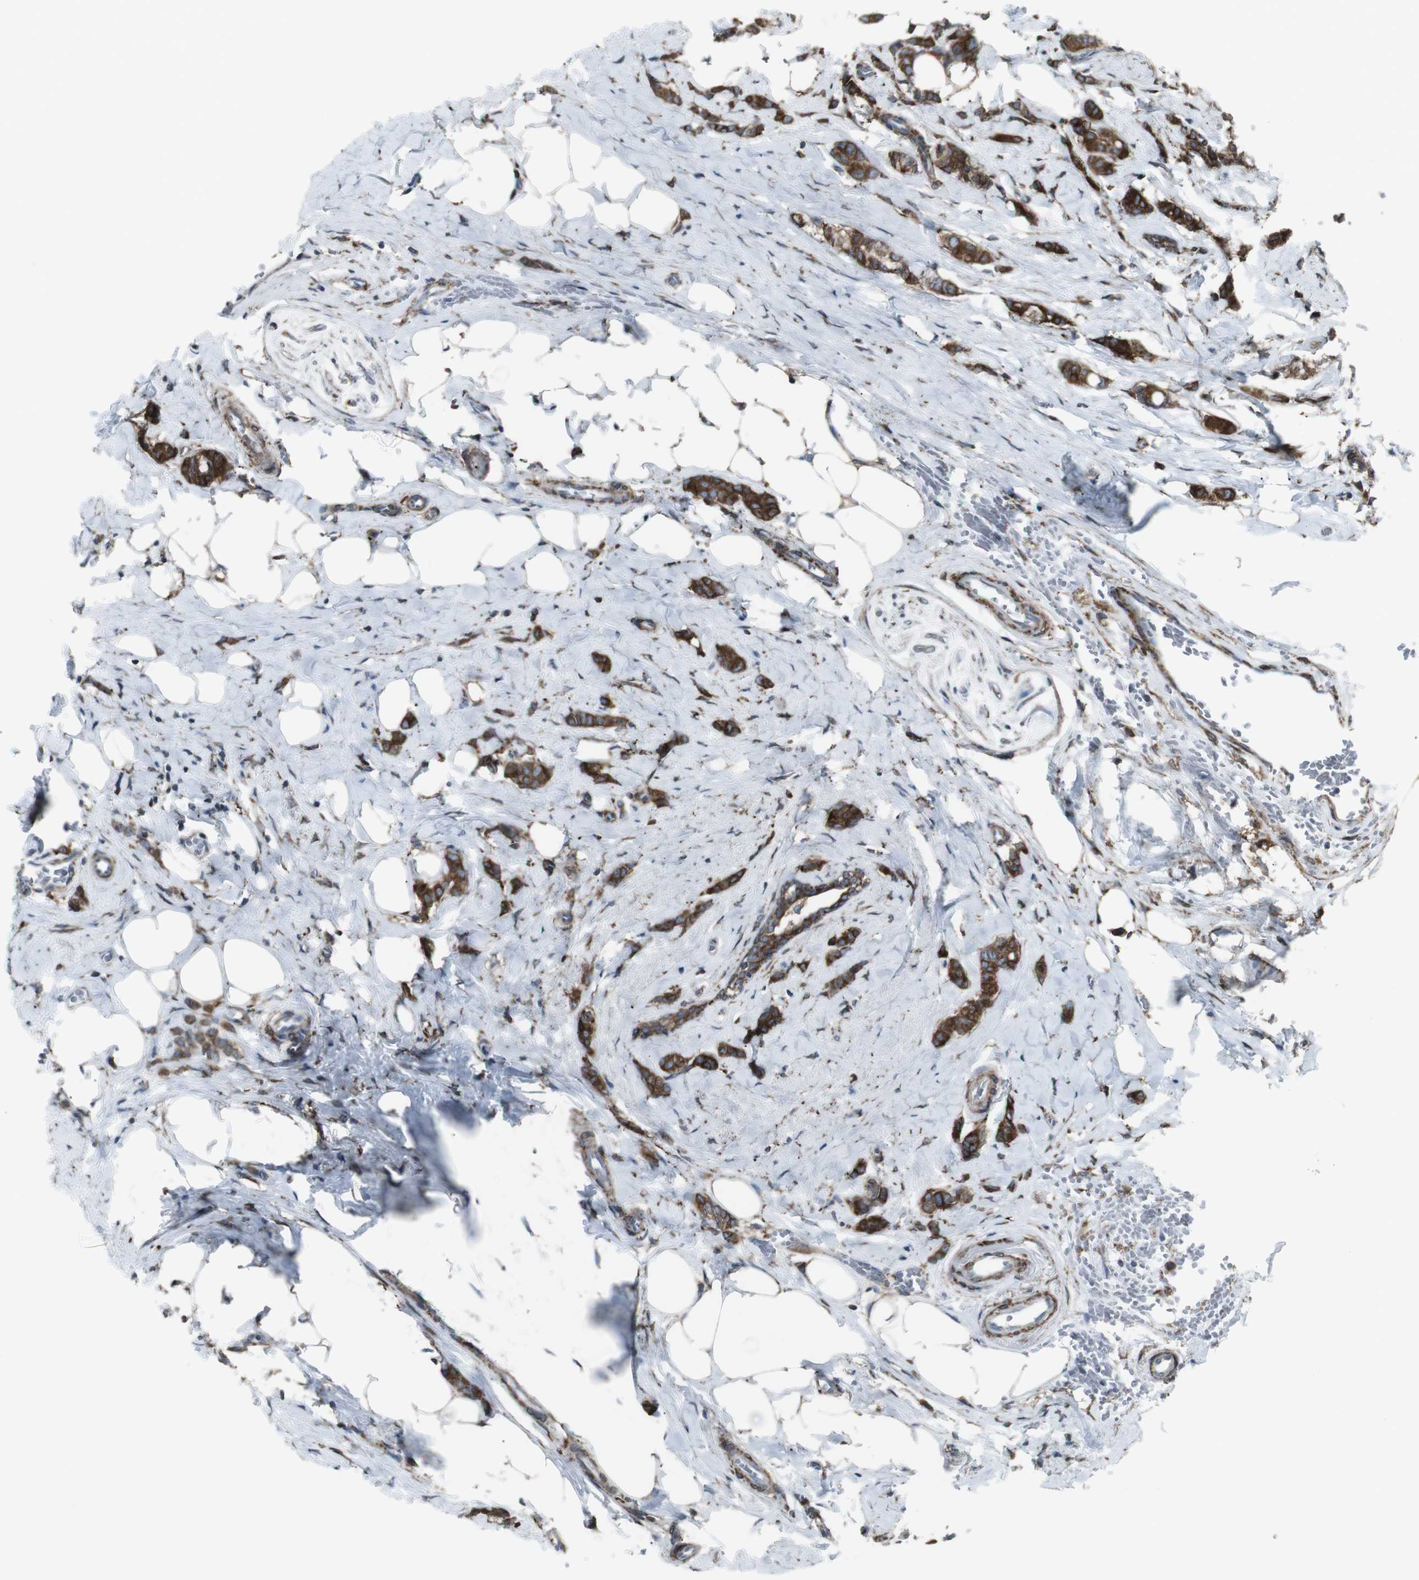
{"staining": {"intensity": "strong", "quantity": ">75%", "location": "cytoplasmic/membranous"}, "tissue": "breast cancer", "cell_type": "Tumor cells", "image_type": "cancer", "snomed": [{"axis": "morphology", "description": "Lobular carcinoma"}, {"axis": "topography", "description": "Breast"}], "caption": "A brown stain highlights strong cytoplasmic/membranous expression of a protein in breast cancer (lobular carcinoma) tumor cells. (DAB (3,3'-diaminobenzidine) IHC with brightfield microscopy, high magnification).", "gene": "LNPK", "patient": {"sex": "female", "age": 60}}